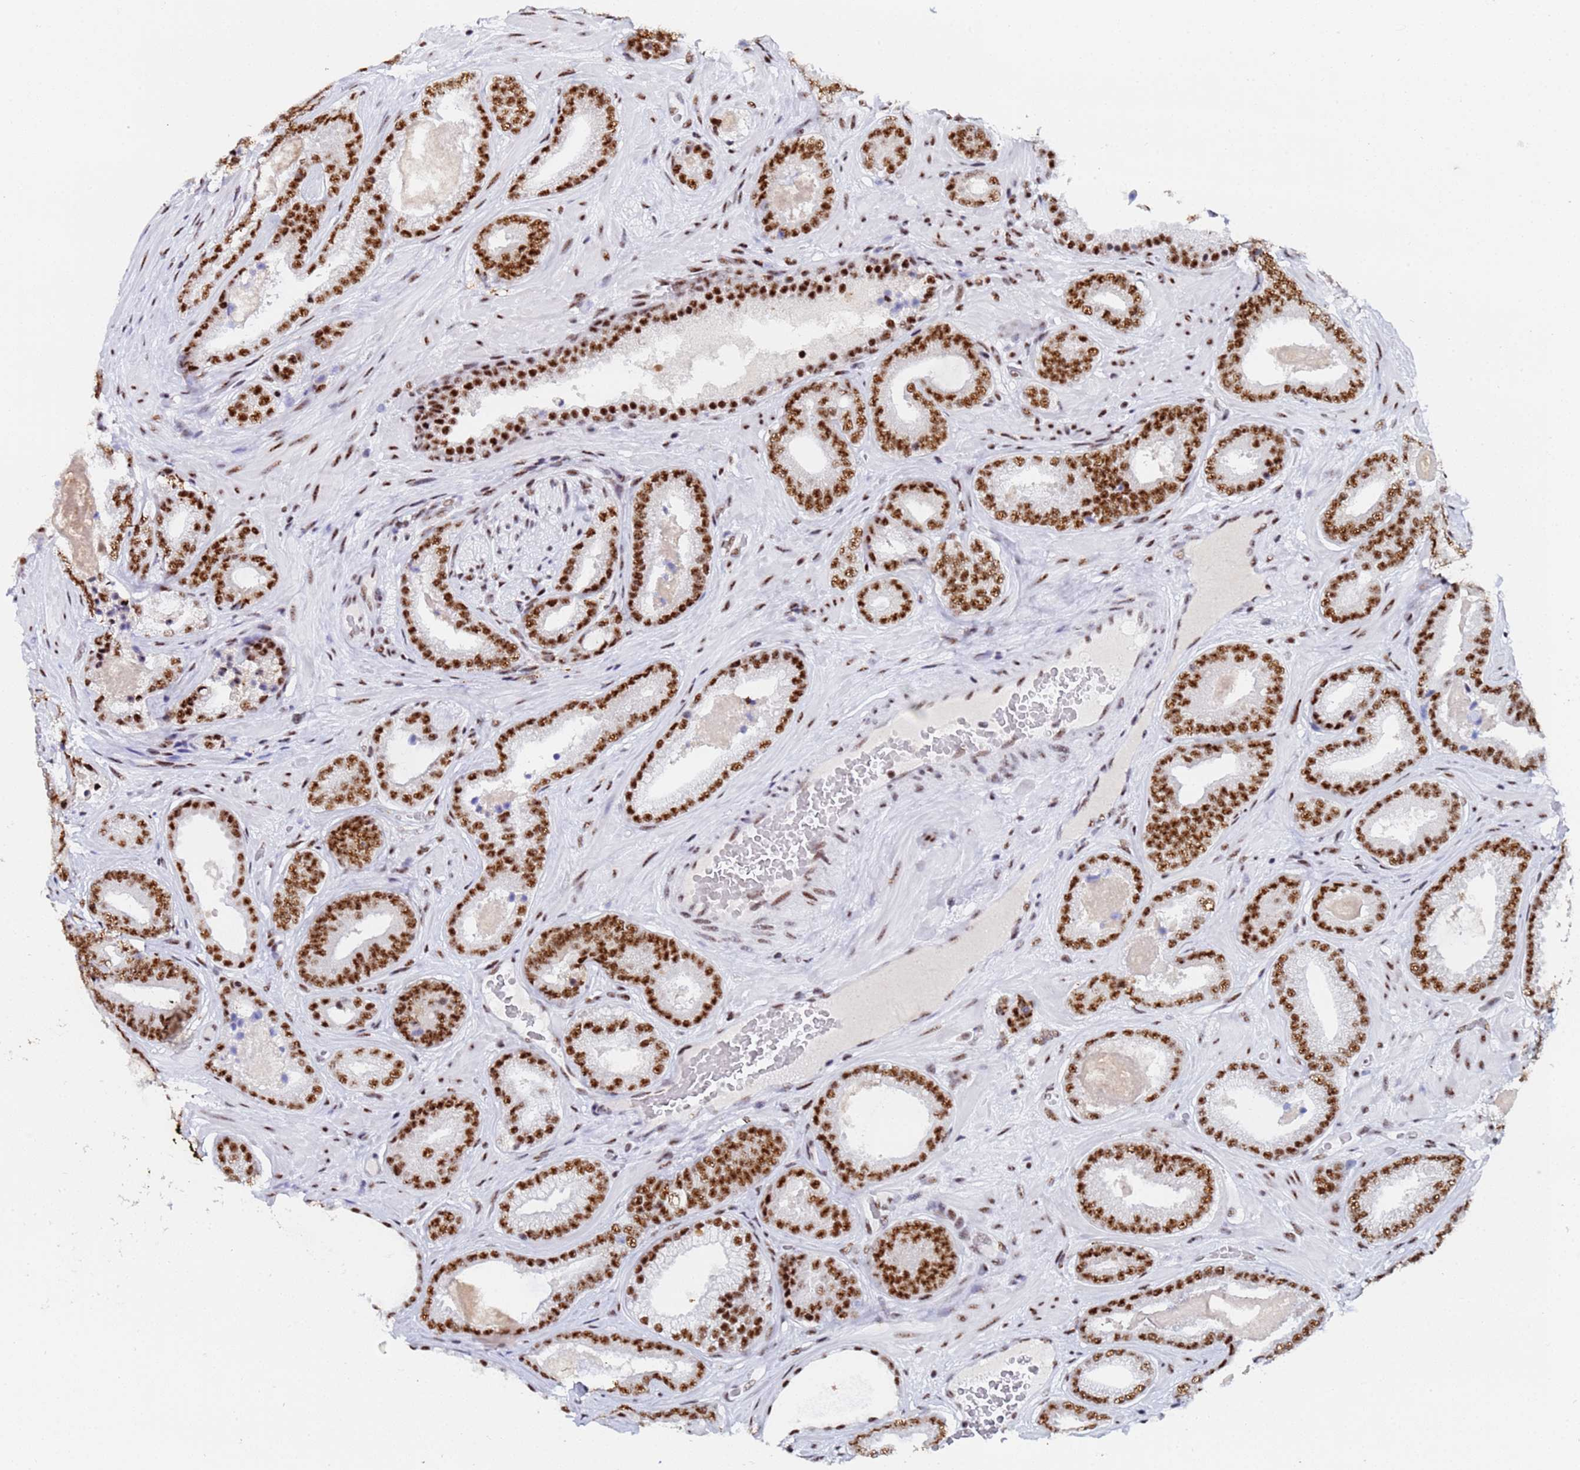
{"staining": {"intensity": "strong", "quantity": ">75%", "location": "nuclear"}, "tissue": "prostate cancer", "cell_type": "Tumor cells", "image_type": "cancer", "snomed": [{"axis": "morphology", "description": "Adenocarcinoma, Low grade"}, {"axis": "topography", "description": "Prostate"}], "caption": "An image showing strong nuclear expression in approximately >75% of tumor cells in low-grade adenocarcinoma (prostate), as visualized by brown immunohistochemical staining.", "gene": "SNRPA1", "patient": {"sex": "male", "age": 57}}